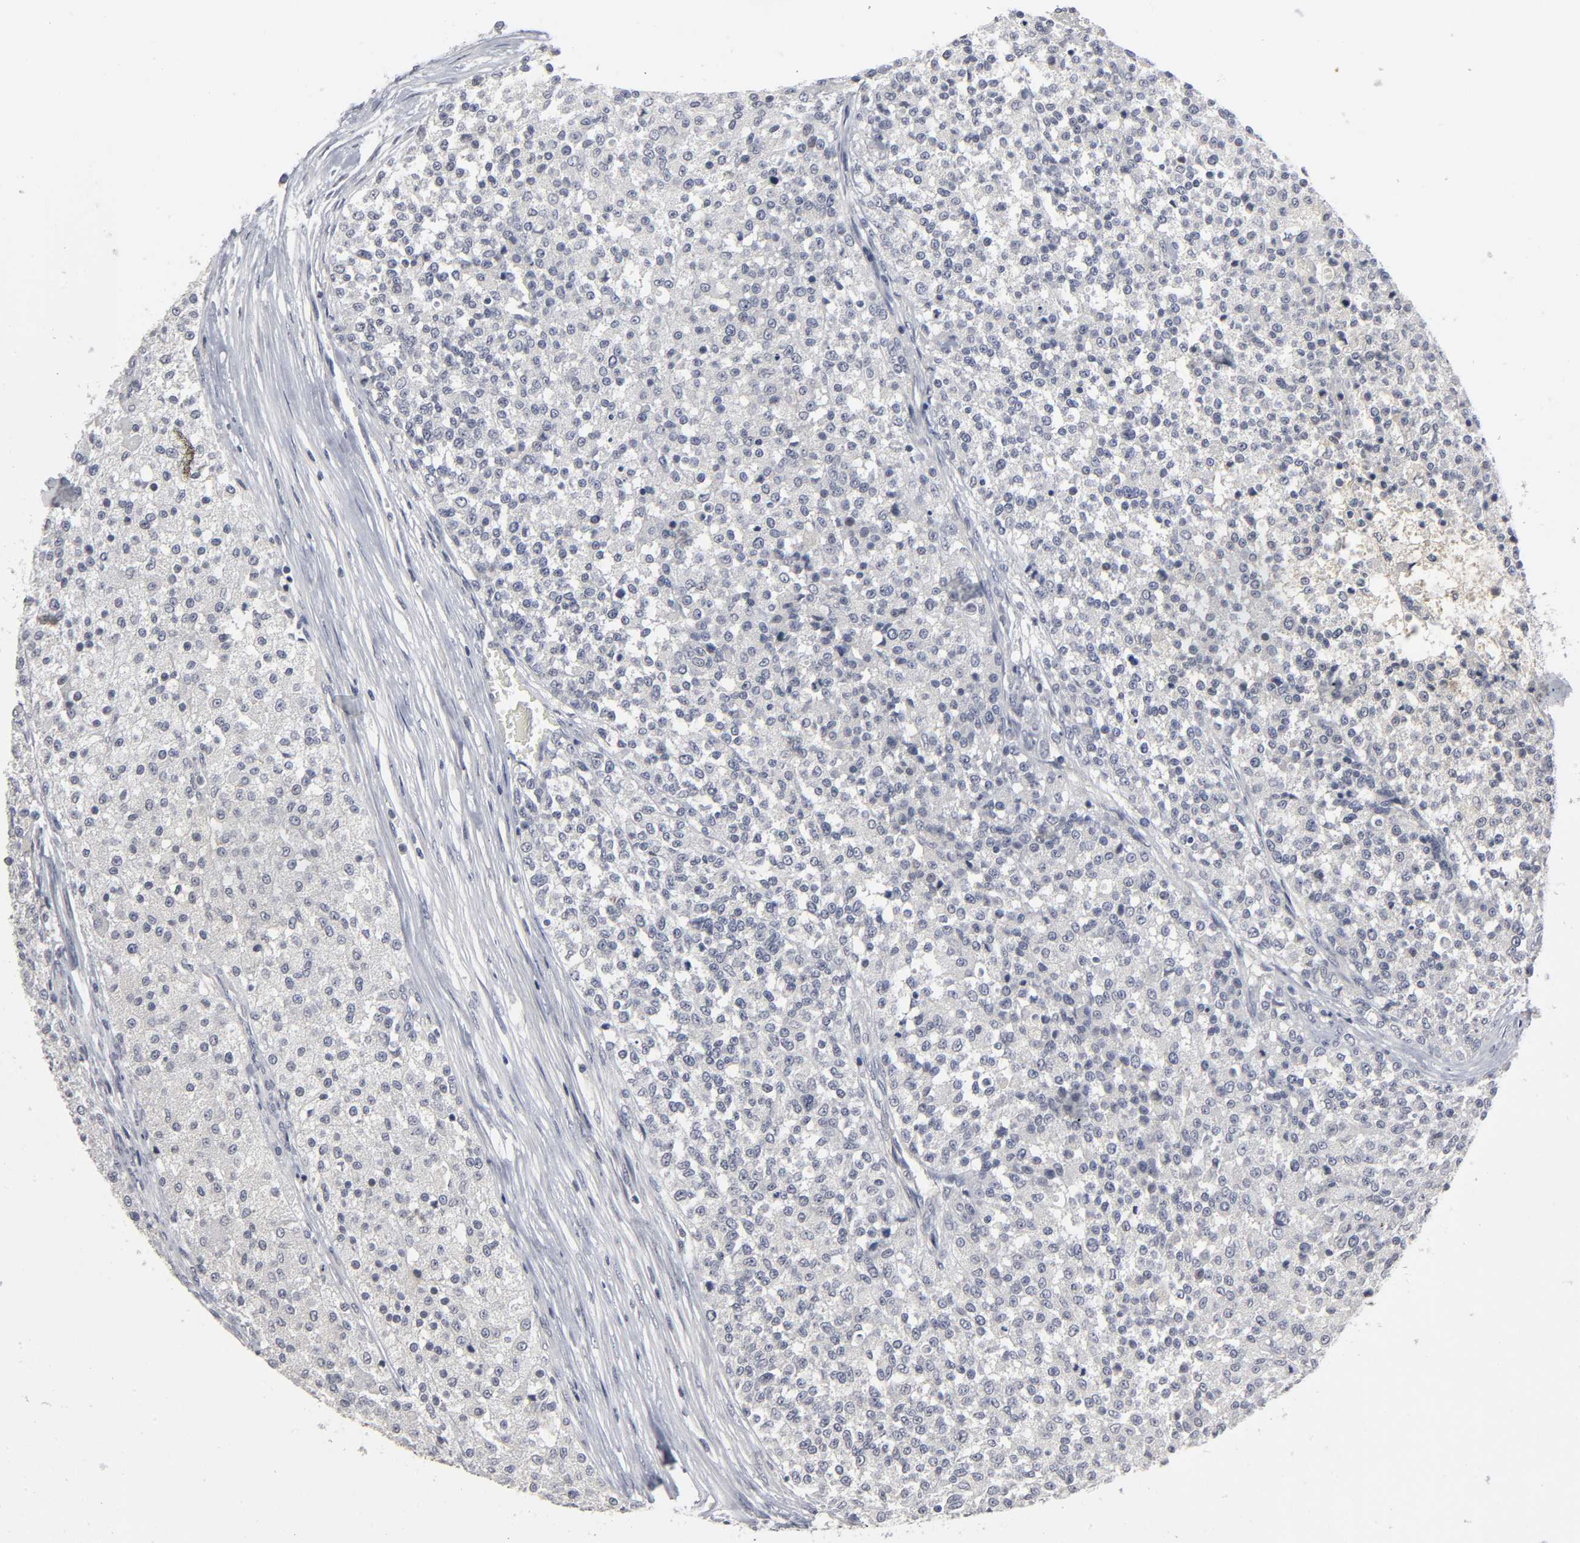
{"staining": {"intensity": "negative", "quantity": "none", "location": "none"}, "tissue": "testis cancer", "cell_type": "Tumor cells", "image_type": "cancer", "snomed": [{"axis": "morphology", "description": "Seminoma, NOS"}, {"axis": "topography", "description": "Testis"}], "caption": "The histopathology image demonstrates no staining of tumor cells in seminoma (testis).", "gene": "TCAP", "patient": {"sex": "male", "age": 59}}